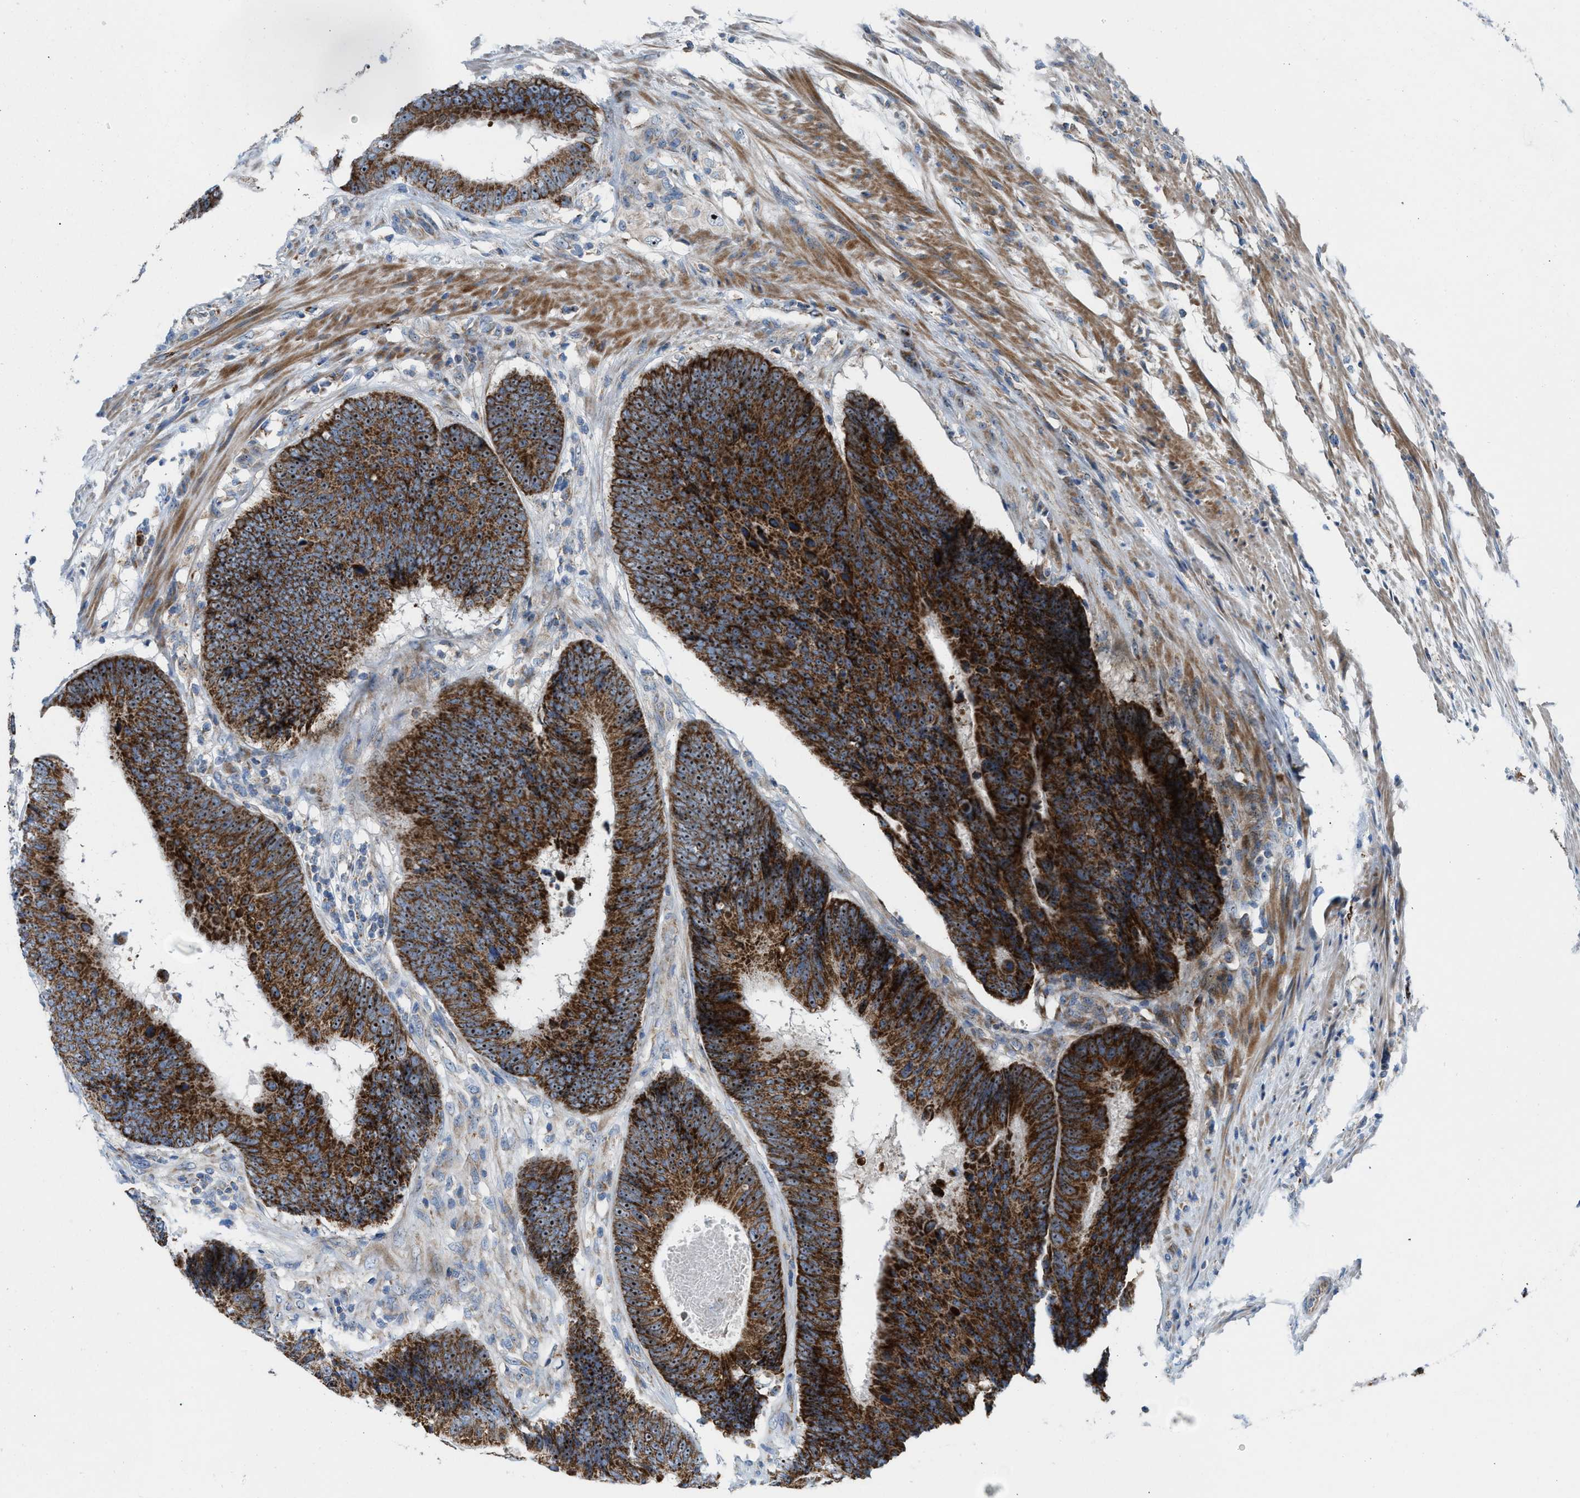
{"staining": {"intensity": "strong", "quantity": ">75%", "location": "cytoplasmic/membranous,nuclear"}, "tissue": "colorectal cancer", "cell_type": "Tumor cells", "image_type": "cancer", "snomed": [{"axis": "morphology", "description": "Adenocarcinoma, NOS"}, {"axis": "topography", "description": "Colon"}], "caption": "Tumor cells display high levels of strong cytoplasmic/membranous and nuclear staining in about >75% of cells in adenocarcinoma (colorectal). Nuclei are stained in blue.", "gene": "TPH1", "patient": {"sex": "male", "age": 56}}